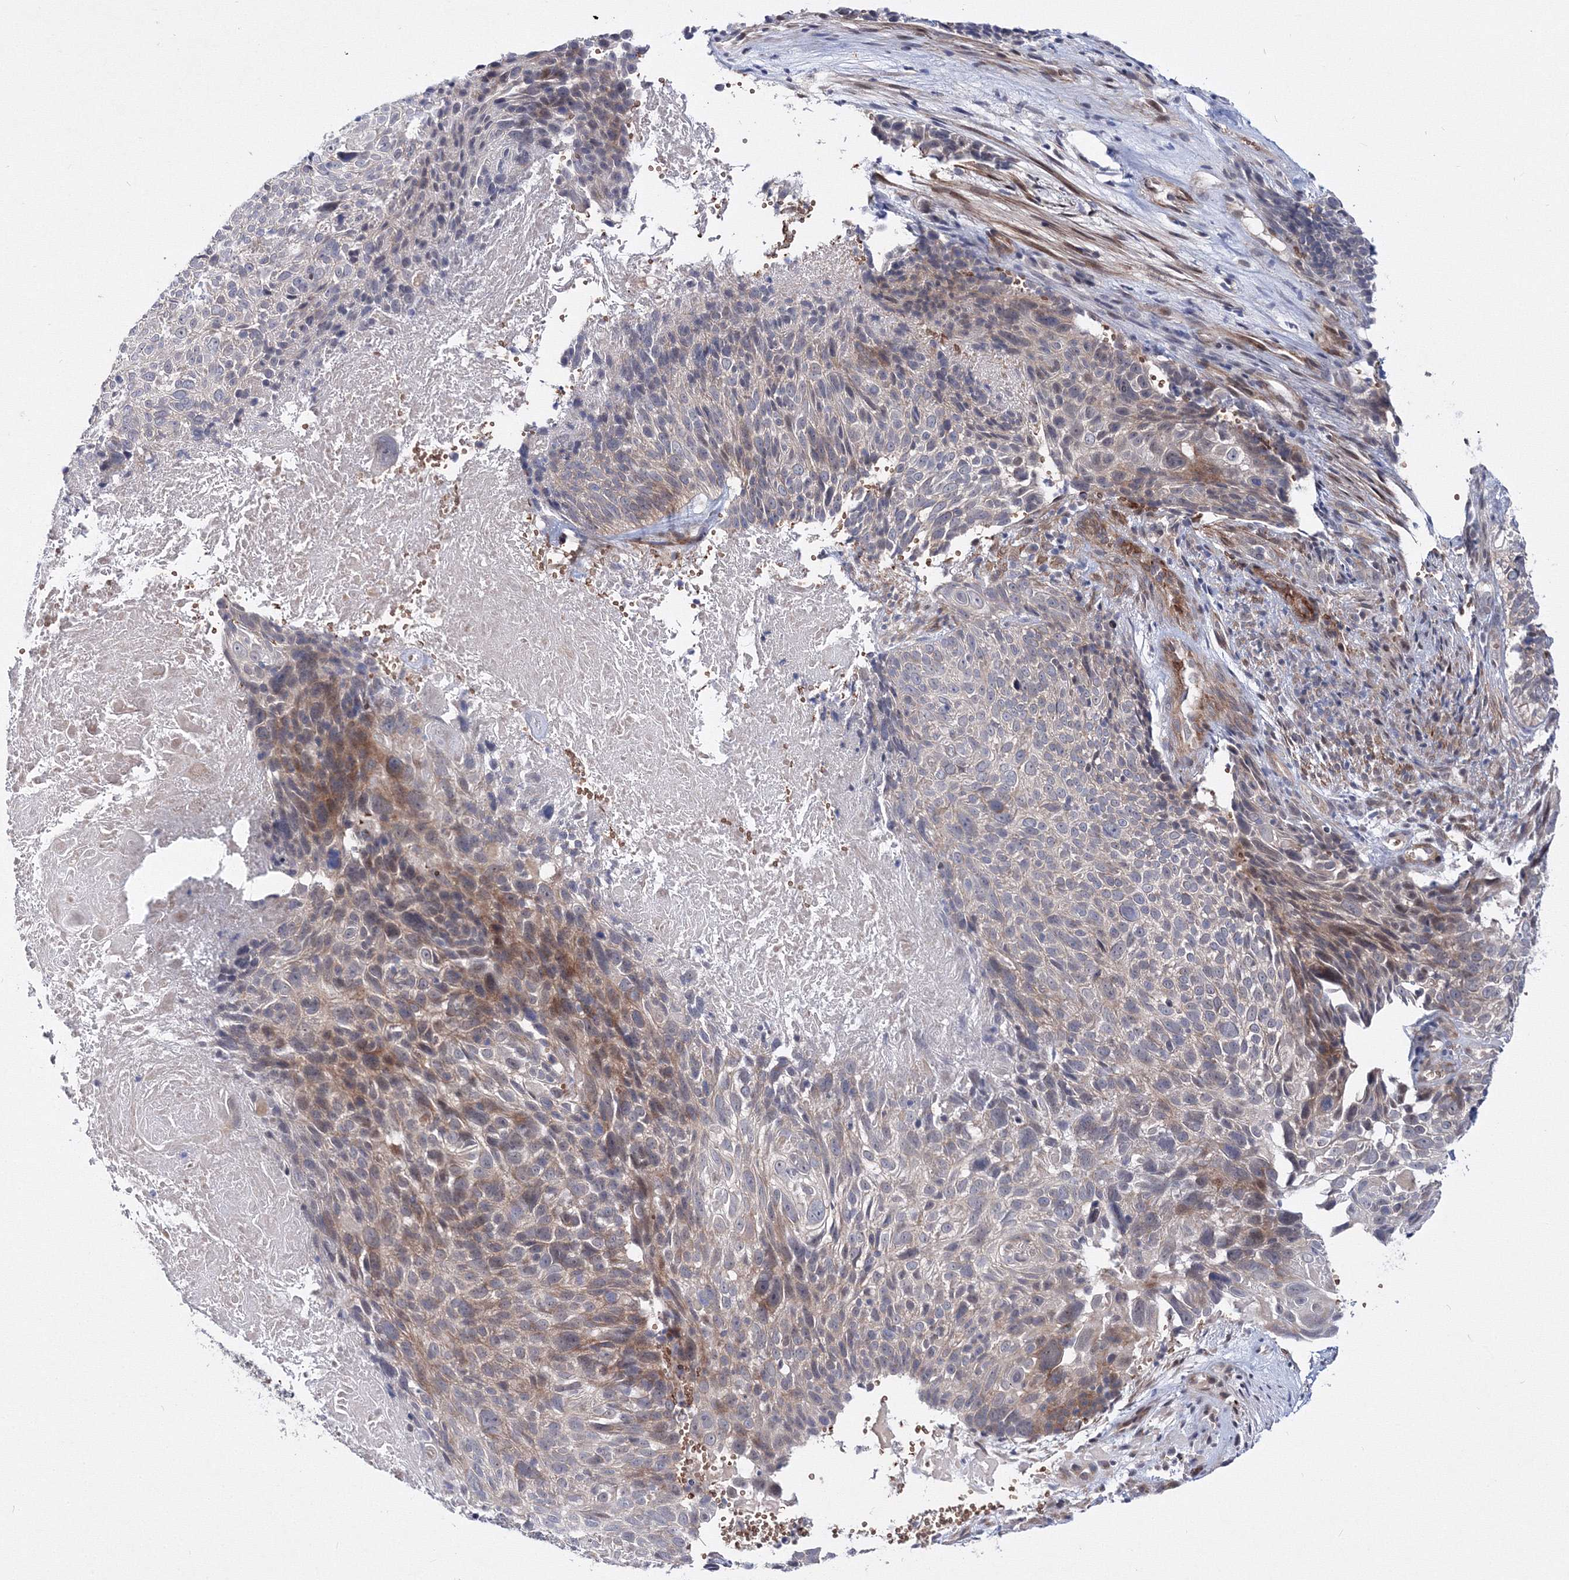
{"staining": {"intensity": "moderate", "quantity": "<25%", "location": "cytoplasmic/membranous"}, "tissue": "cervical cancer", "cell_type": "Tumor cells", "image_type": "cancer", "snomed": [{"axis": "morphology", "description": "Squamous cell carcinoma, NOS"}, {"axis": "topography", "description": "Cervix"}], "caption": "Protein staining of cervical squamous cell carcinoma tissue shows moderate cytoplasmic/membranous staining in about <25% of tumor cells.", "gene": "C11orf52", "patient": {"sex": "female", "age": 74}}